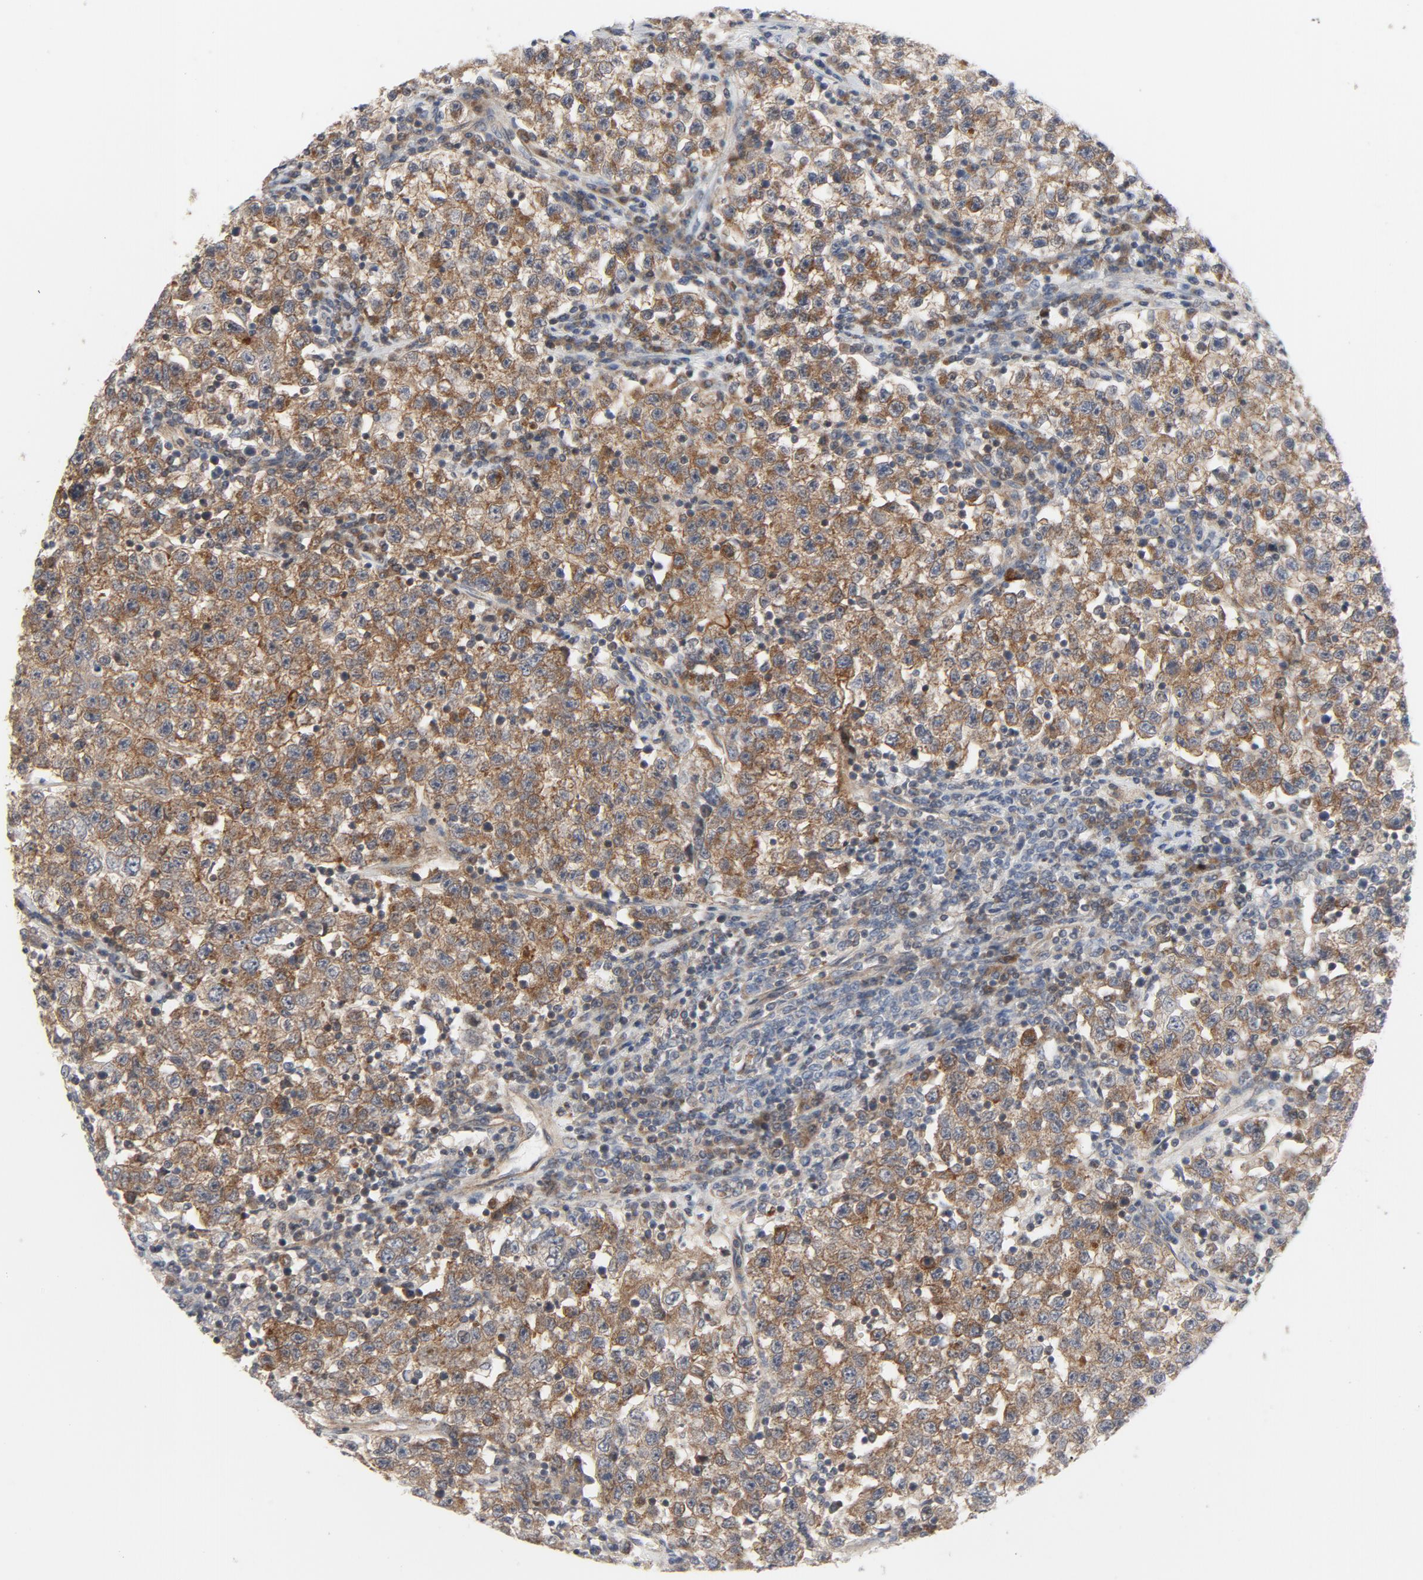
{"staining": {"intensity": "strong", "quantity": ">75%", "location": "cytoplasmic/membranous"}, "tissue": "testis cancer", "cell_type": "Tumor cells", "image_type": "cancer", "snomed": [{"axis": "morphology", "description": "Seminoma, NOS"}, {"axis": "topography", "description": "Testis"}], "caption": "Testis cancer stained for a protein shows strong cytoplasmic/membranous positivity in tumor cells.", "gene": "TSG101", "patient": {"sex": "male", "age": 22}}